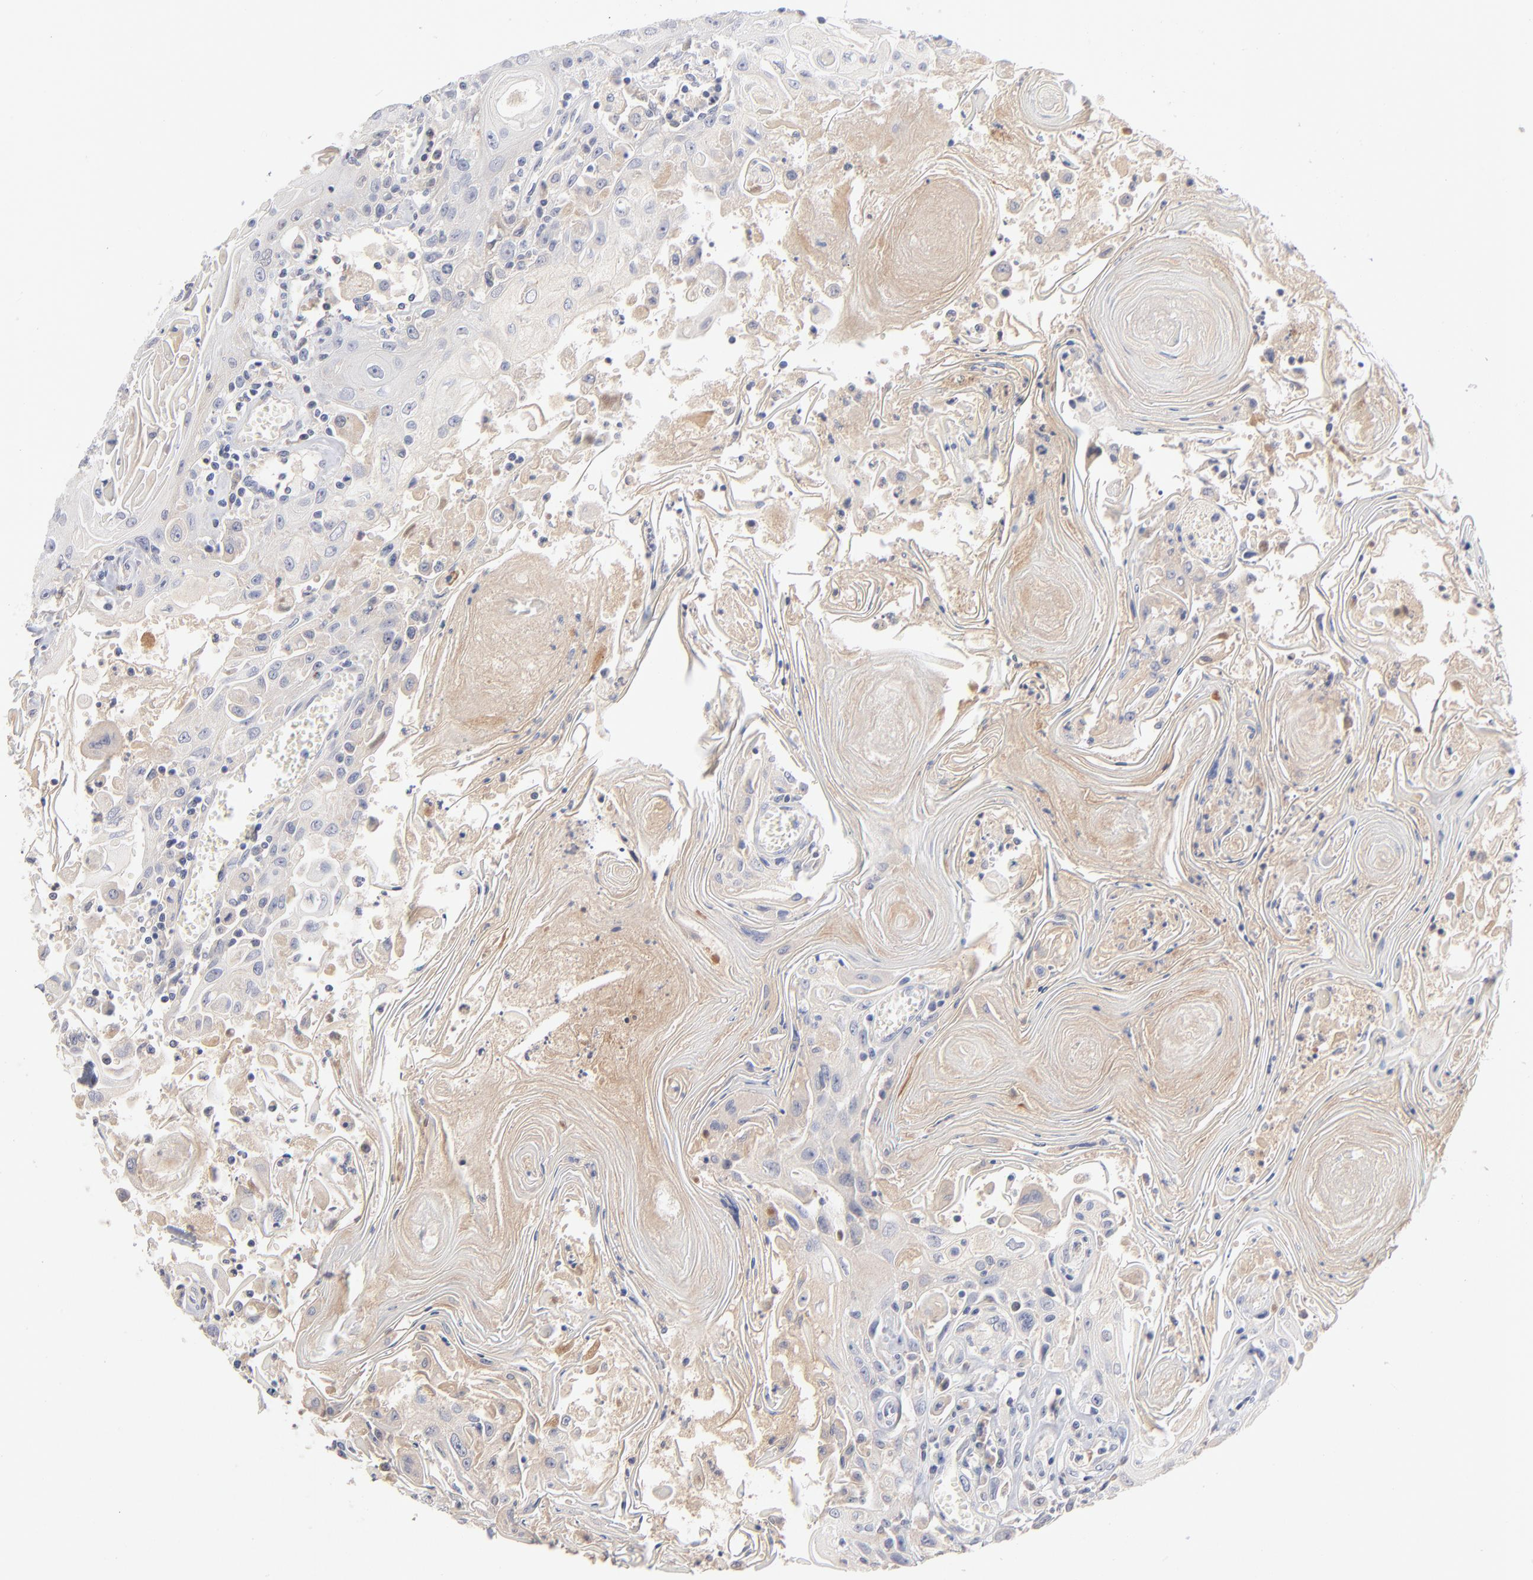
{"staining": {"intensity": "negative", "quantity": "none", "location": "none"}, "tissue": "head and neck cancer", "cell_type": "Tumor cells", "image_type": "cancer", "snomed": [{"axis": "morphology", "description": "Squamous cell carcinoma, NOS"}, {"axis": "topography", "description": "Oral tissue"}, {"axis": "topography", "description": "Head-Neck"}], "caption": "Immunohistochemistry (IHC) image of neoplastic tissue: human head and neck squamous cell carcinoma stained with DAB demonstrates no significant protein staining in tumor cells.", "gene": "F12", "patient": {"sex": "female", "age": 76}}